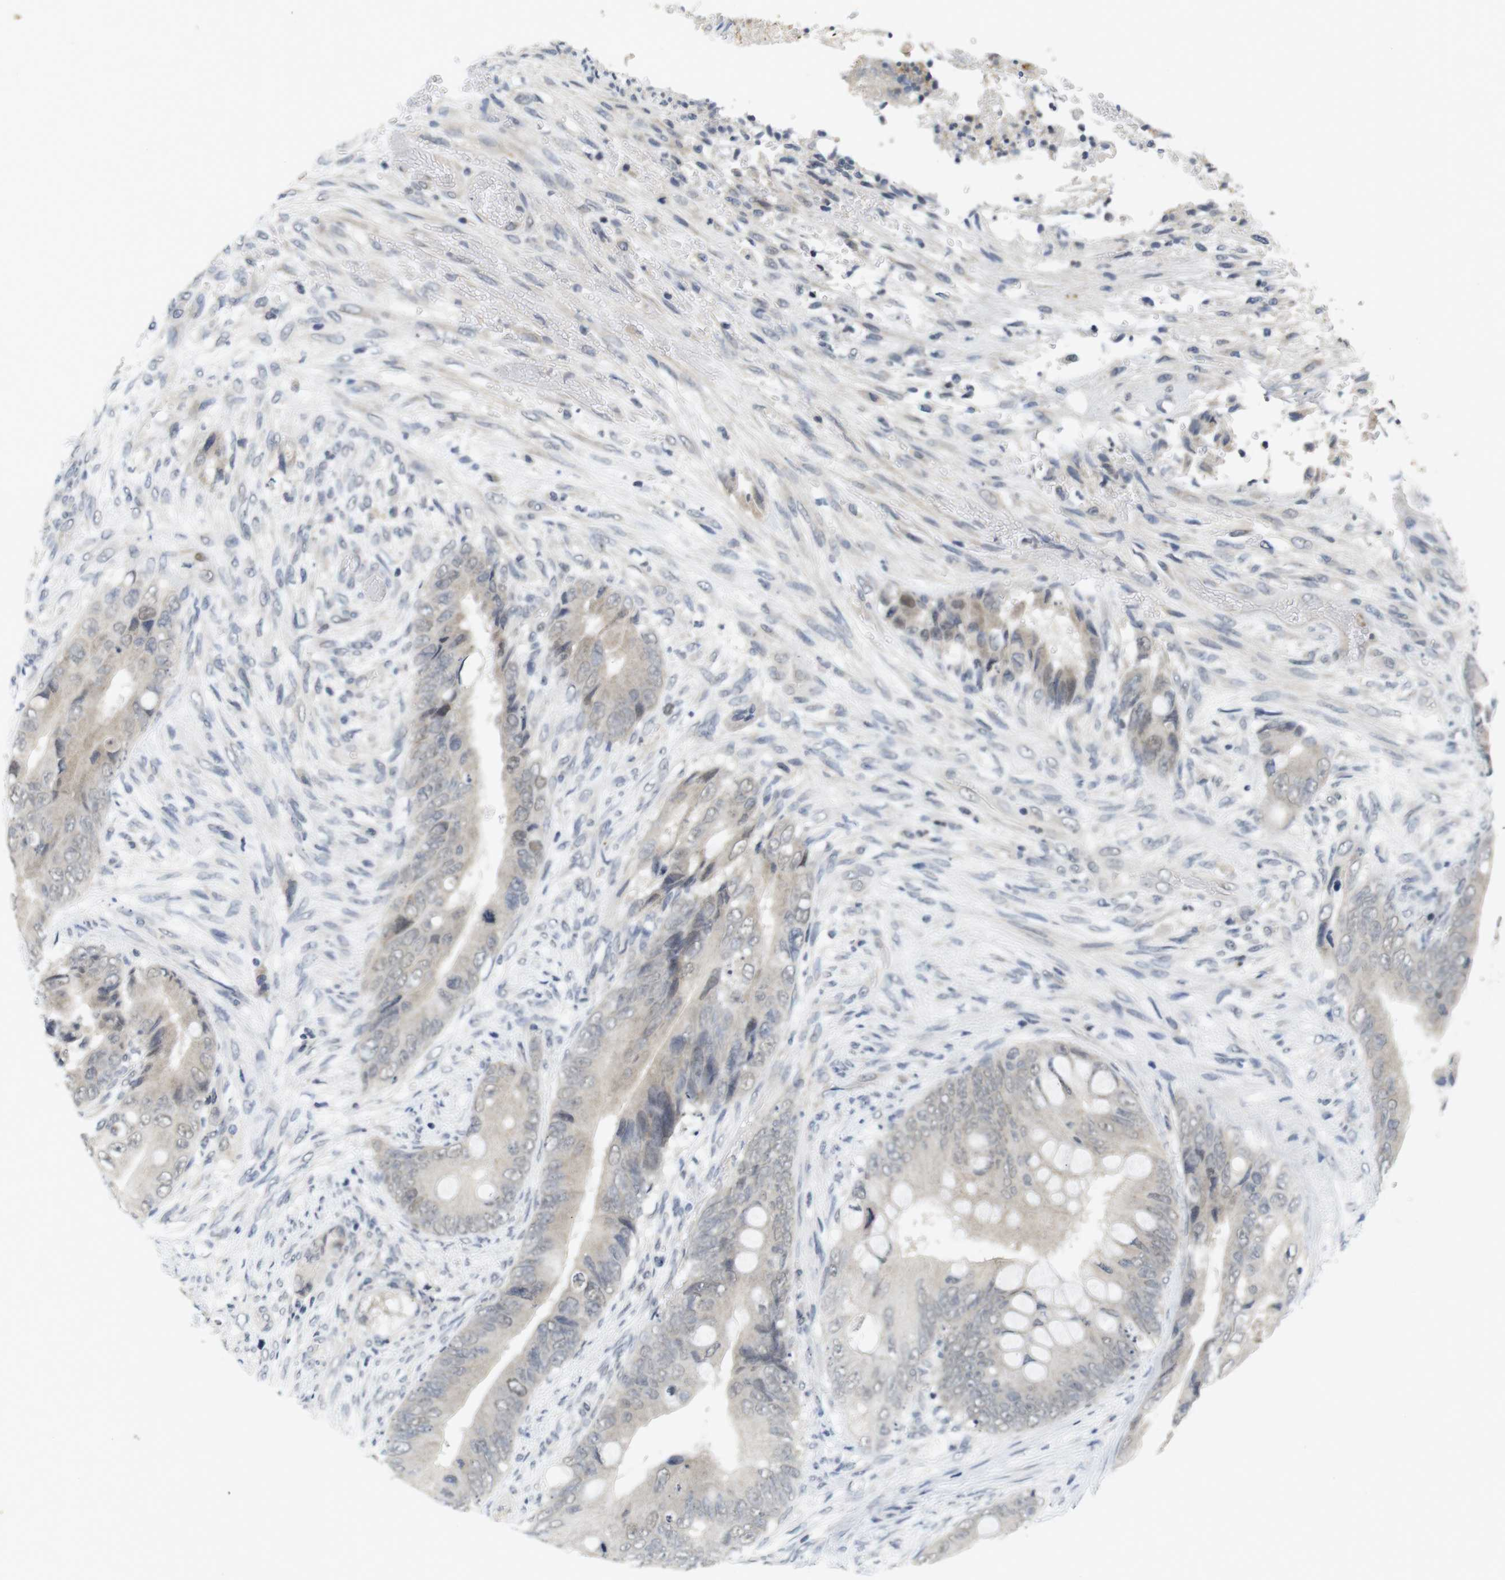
{"staining": {"intensity": "moderate", "quantity": "<25%", "location": "nuclear"}, "tissue": "colorectal cancer", "cell_type": "Tumor cells", "image_type": "cancer", "snomed": [{"axis": "morphology", "description": "Adenocarcinoma, NOS"}, {"axis": "topography", "description": "Rectum"}], "caption": "A histopathology image of adenocarcinoma (colorectal) stained for a protein demonstrates moderate nuclear brown staining in tumor cells.", "gene": "SKP2", "patient": {"sex": "female", "age": 77}}